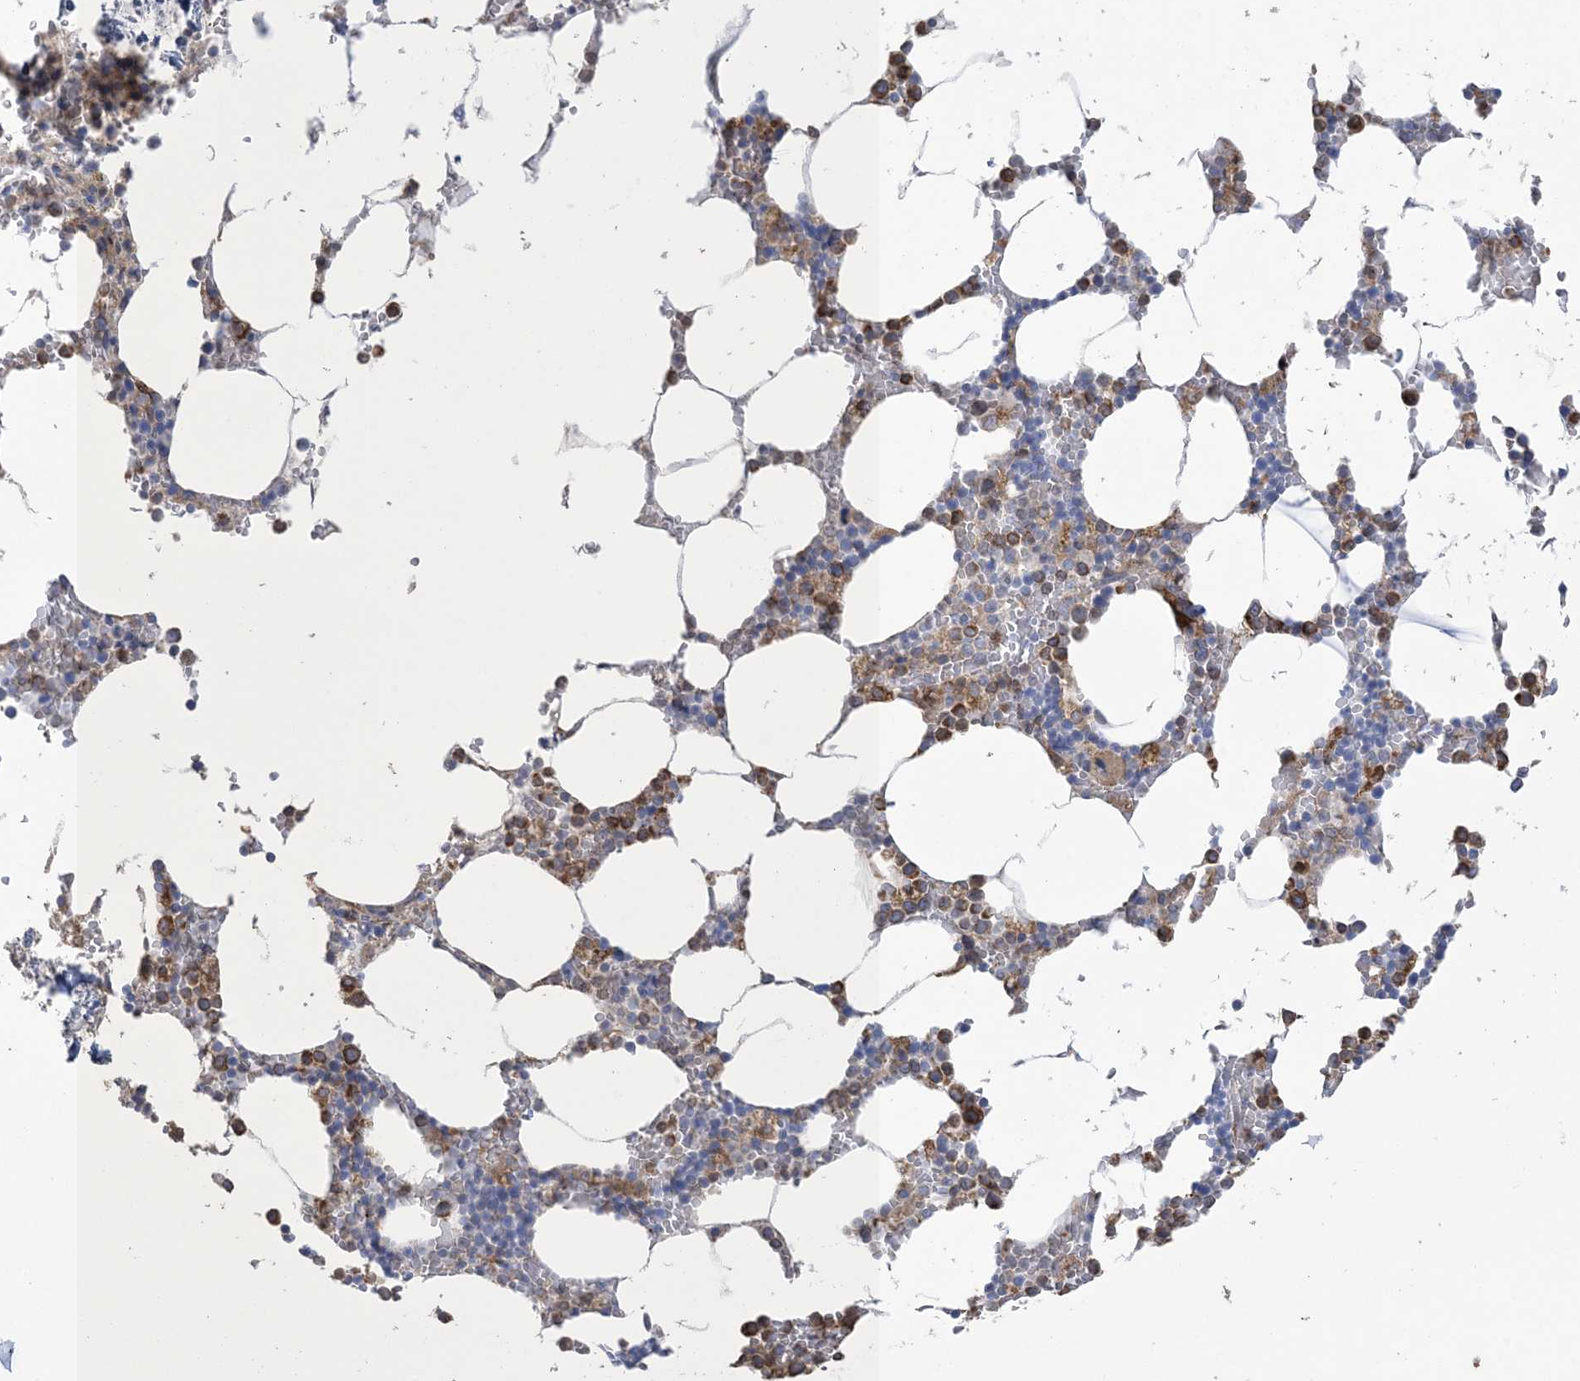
{"staining": {"intensity": "moderate", "quantity": "25%-75%", "location": "cytoplasmic/membranous"}, "tissue": "bone marrow", "cell_type": "Hematopoietic cells", "image_type": "normal", "snomed": [{"axis": "morphology", "description": "Normal tissue, NOS"}, {"axis": "topography", "description": "Bone marrow"}], "caption": "DAB (3,3'-diaminobenzidine) immunohistochemical staining of normal human bone marrow displays moderate cytoplasmic/membranous protein expression in about 25%-75% of hematopoietic cells.", "gene": "SHANK1", "patient": {"sex": "male", "age": 70}}